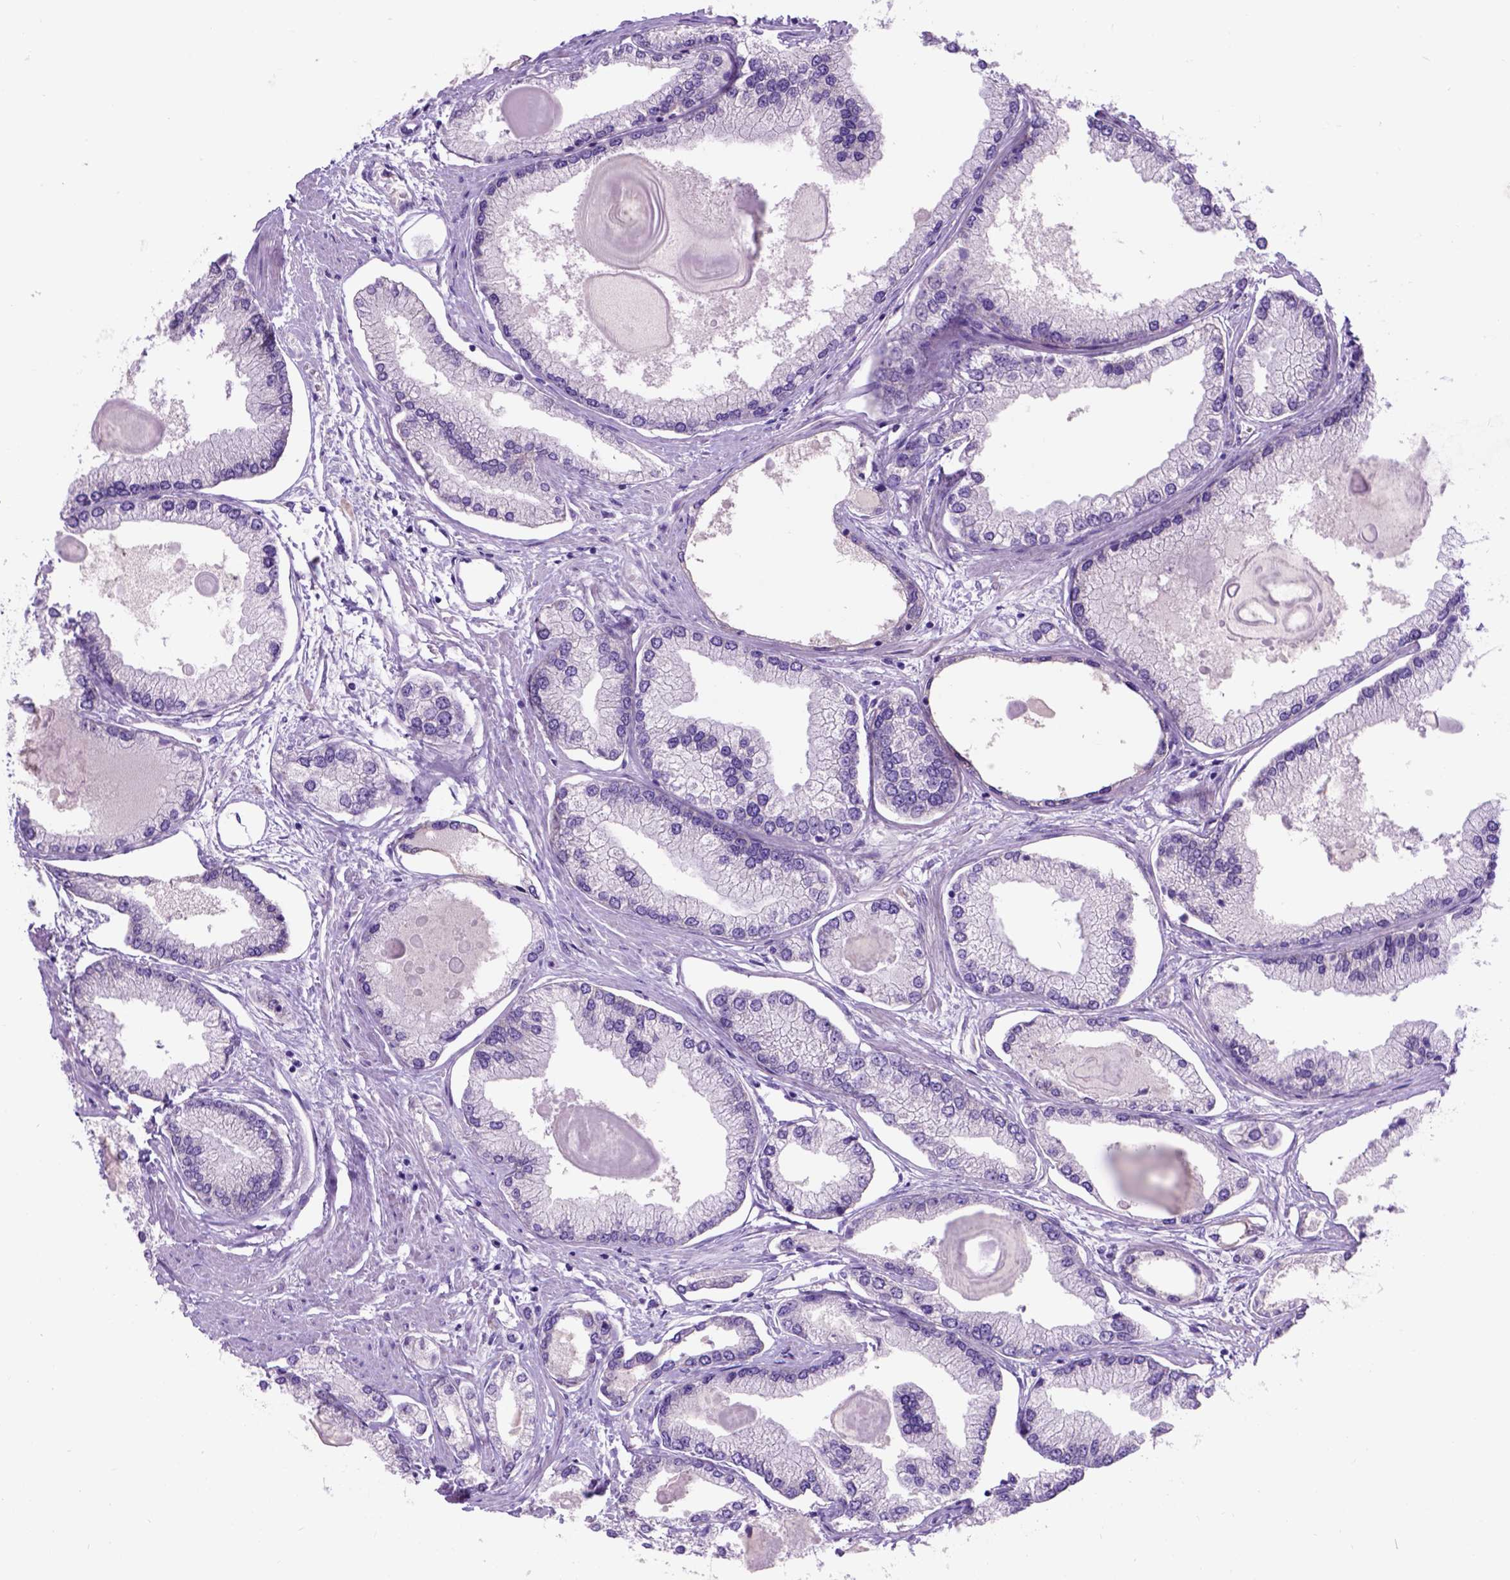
{"staining": {"intensity": "negative", "quantity": "none", "location": "none"}, "tissue": "prostate cancer", "cell_type": "Tumor cells", "image_type": "cancer", "snomed": [{"axis": "morphology", "description": "Adenocarcinoma, High grade"}, {"axis": "topography", "description": "Prostate"}], "caption": "IHC of human adenocarcinoma (high-grade) (prostate) demonstrates no staining in tumor cells.", "gene": "EGFR", "patient": {"sex": "male", "age": 68}}